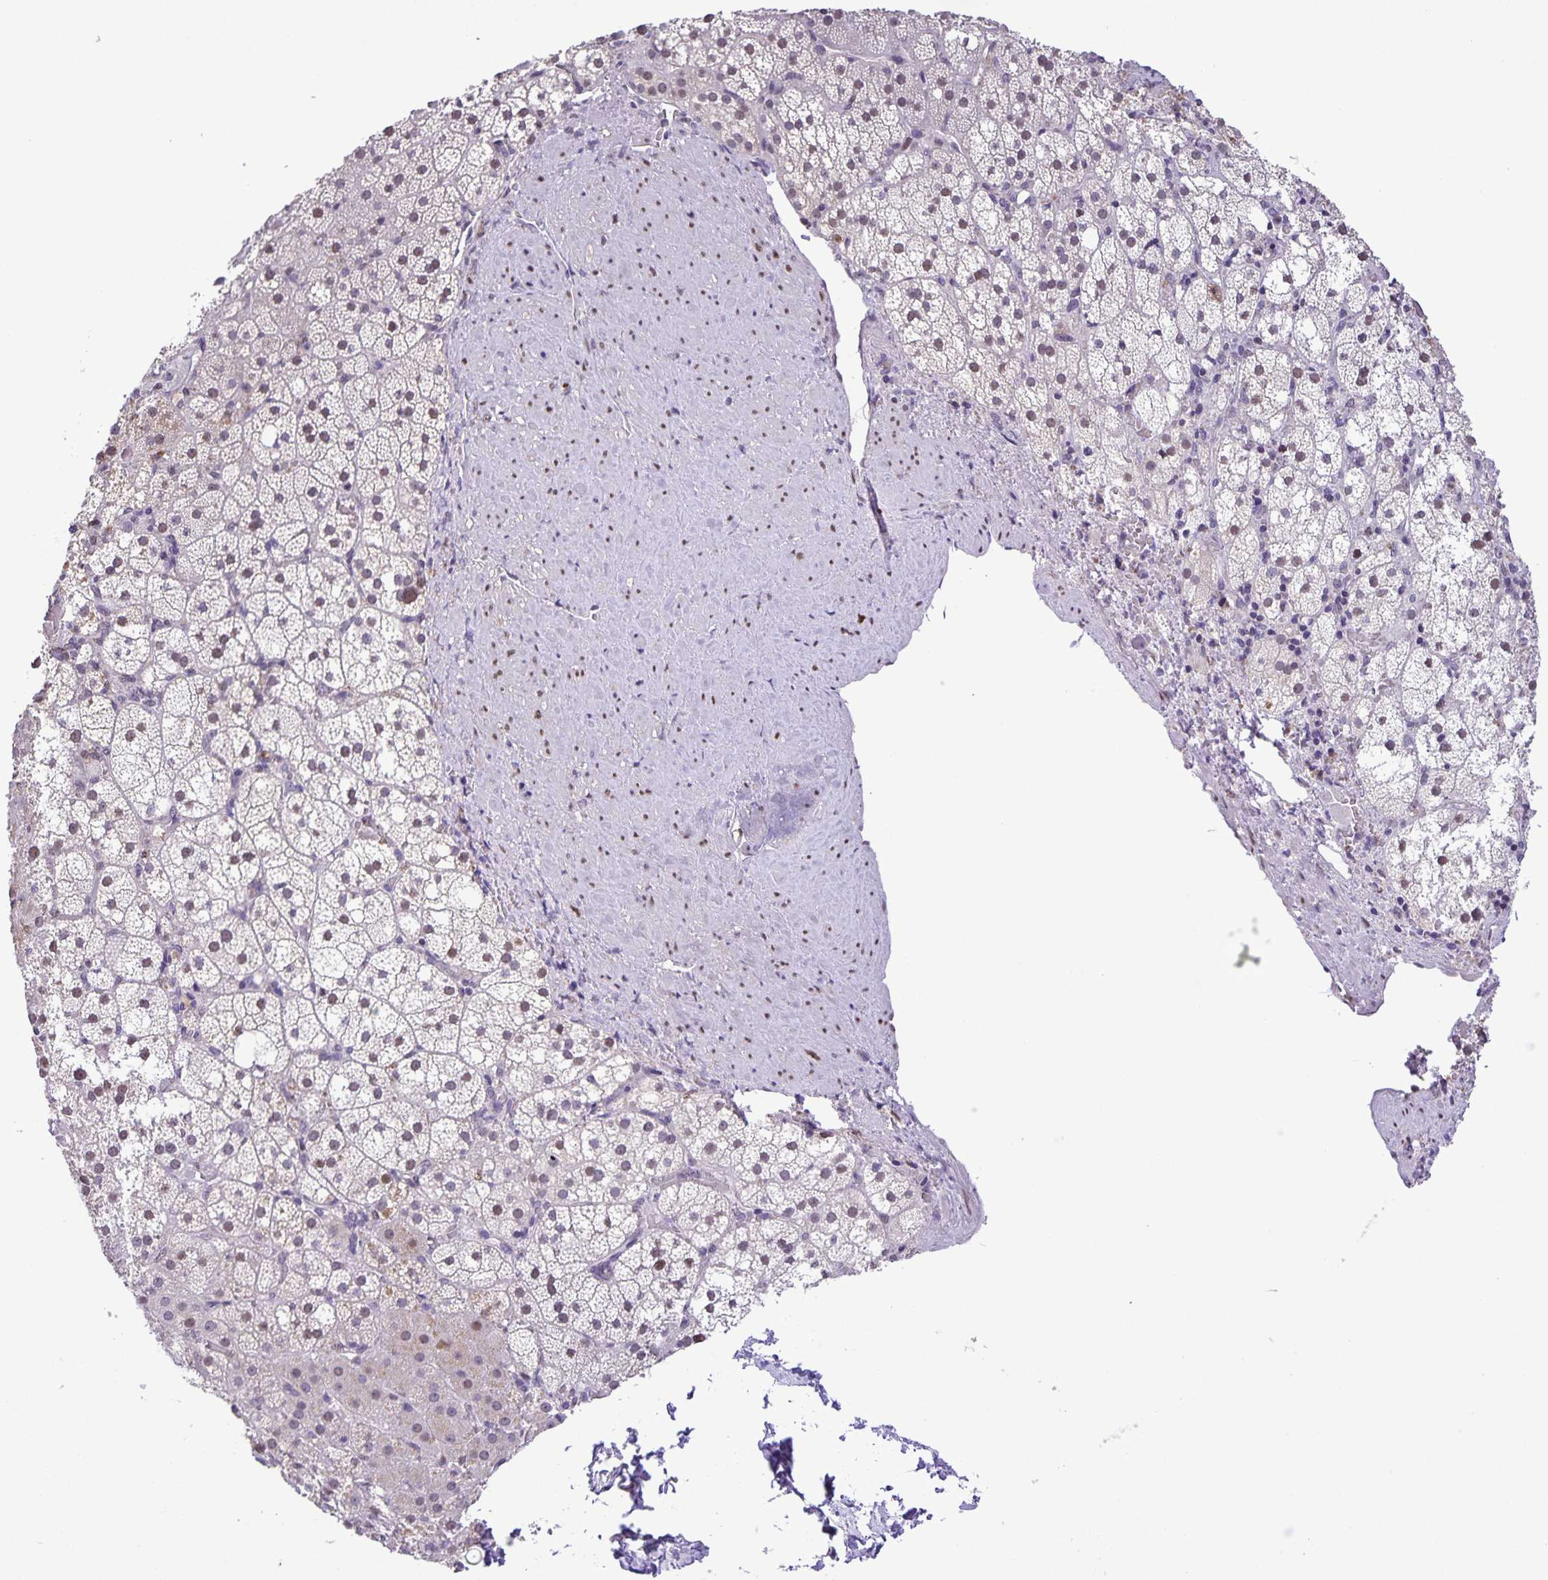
{"staining": {"intensity": "weak", "quantity": "25%-75%", "location": "nuclear"}, "tissue": "adrenal gland", "cell_type": "Glandular cells", "image_type": "normal", "snomed": [{"axis": "morphology", "description": "Normal tissue, NOS"}, {"axis": "topography", "description": "Adrenal gland"}], "caption": "The micrograph exhibits staining of unremarkable adrenal gland, revealing weak nuclear protein staining (brown color) within glandular cells. The staining is performed using DAB brown chromogen to label protein expression. The nuclei are counter-stained blue using hematoxylin.", "gene": "ONECUT2", "patient": {"sex": "male", "age": 53}}